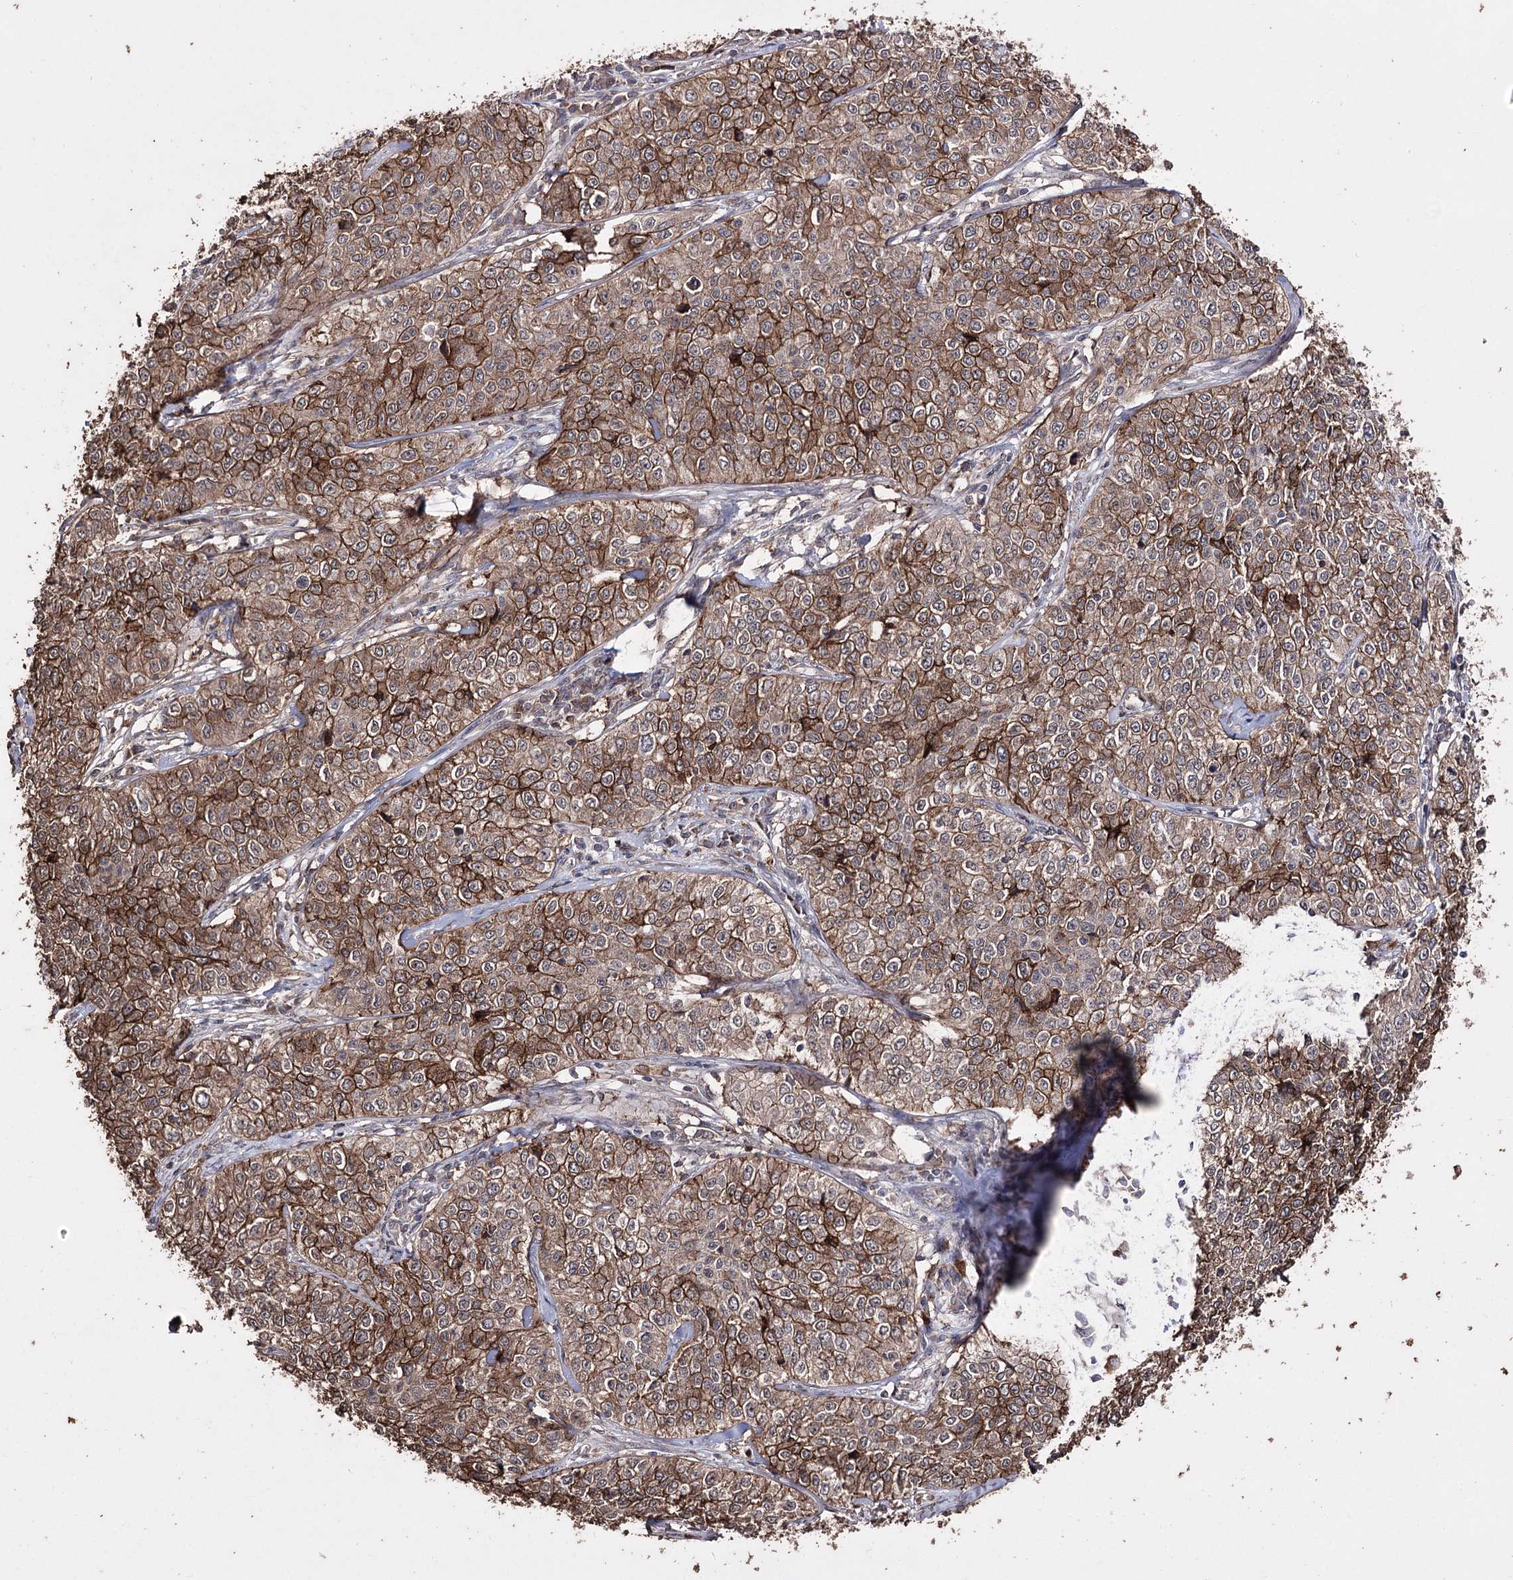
{"staining": {"intensity": "moderate", "quantity": ">75%", "location": "cytoplasmic/membranous"}, "tissue": "cervical cancer", "cell_type": "Tumor cells", "image_type": "cancer", "snomed": [{"axis": "morphology", "description": "Squamous cell carcinoma, NOS"}, {"axis": "topography", "description": "Cervix"}], "caption": "DAB immunohistochemical staining of human cervical cancer exhibits moderate cytoplasmic/membranous protein expression in about >75% of tumor cells.", "gene": "ZNF662", "patient": {"sex": "female", "age": 35}}